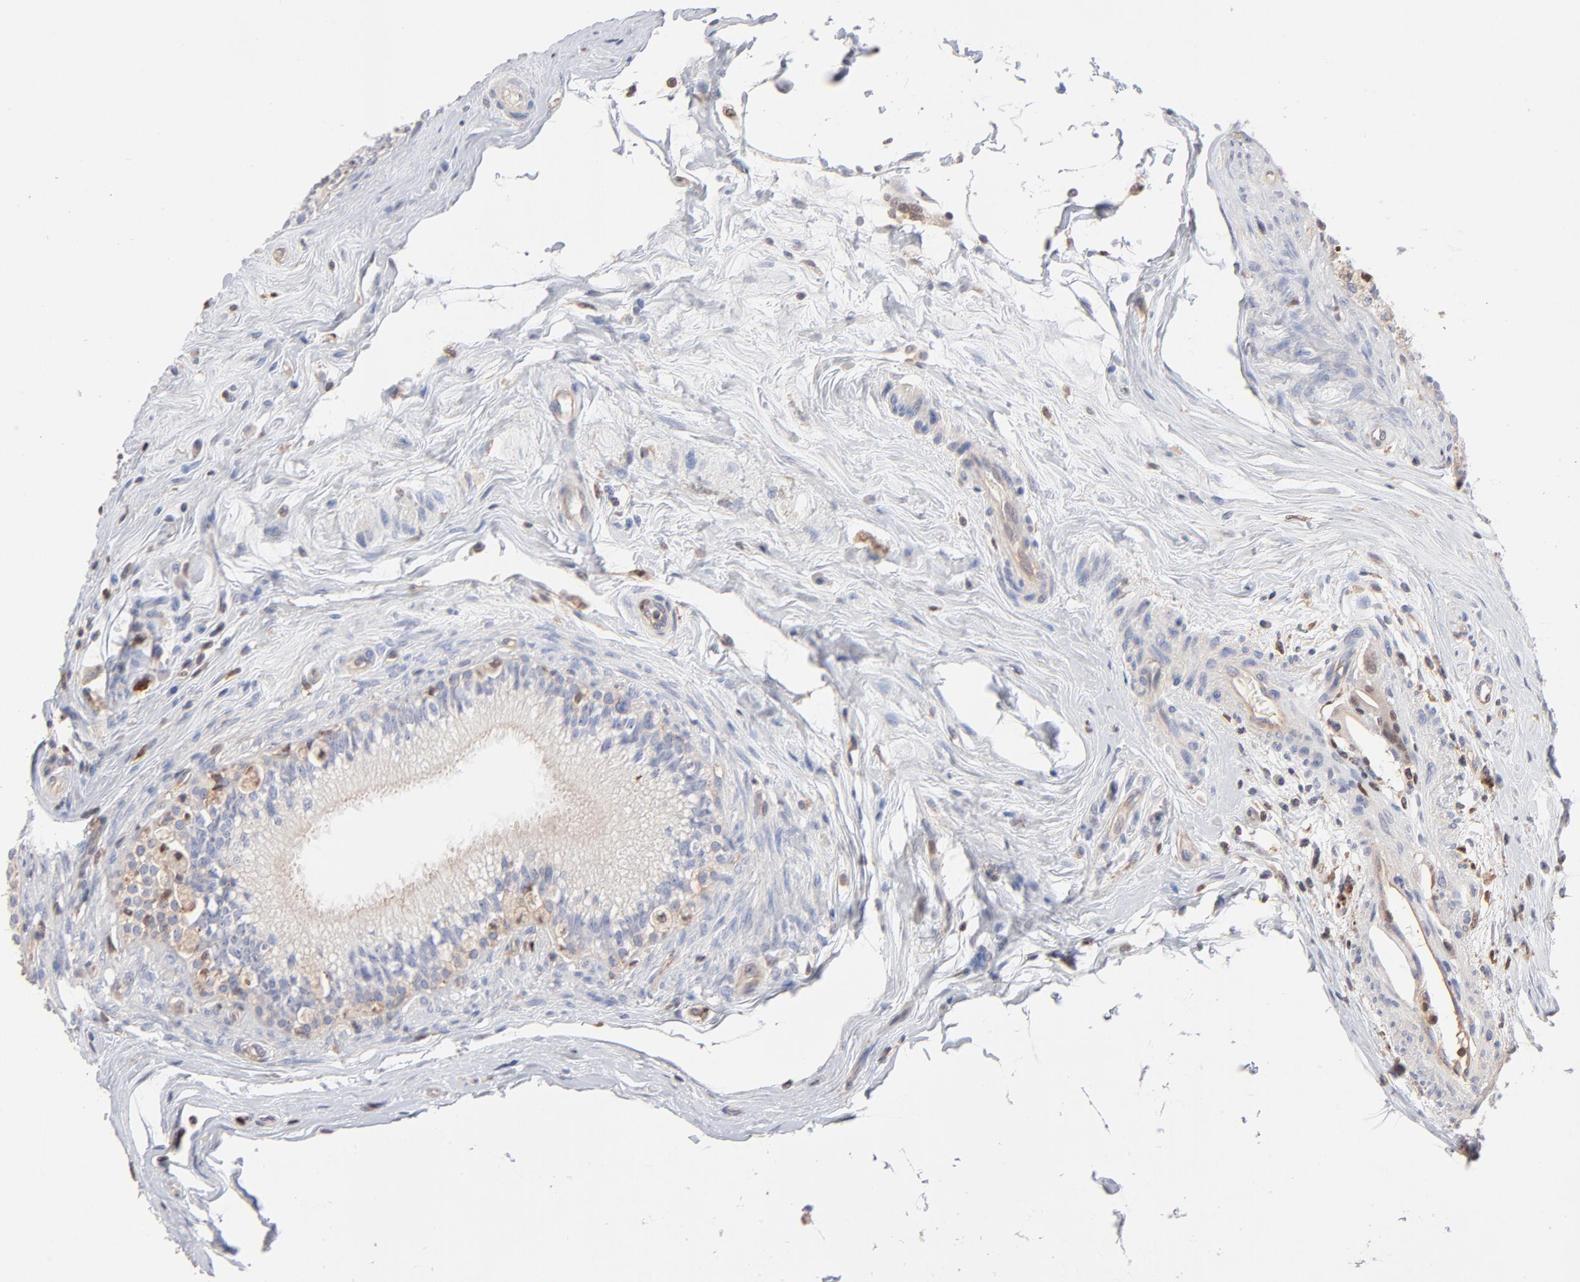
{"staining": {"intensity": "negative", "quantity": "none", "location": "none"}, "tissue": "epididymis", "cell_type": "Glandular cells", "image_type": "normal", "snomed": [{"axis": "morphology", "description": "Normal tissue, NOS"}, {"axis": "morphology", "description": "Inflammation, NOS"}, {"axis": "topography", "description": "Epididymis"}], "caption": "Glandular cells show no significant protein expression in unremarkable epididymis. Nuclei are stained in blue.", "gene": "ARHGEF6", "patient": {"sex": "male", "age": 84}}